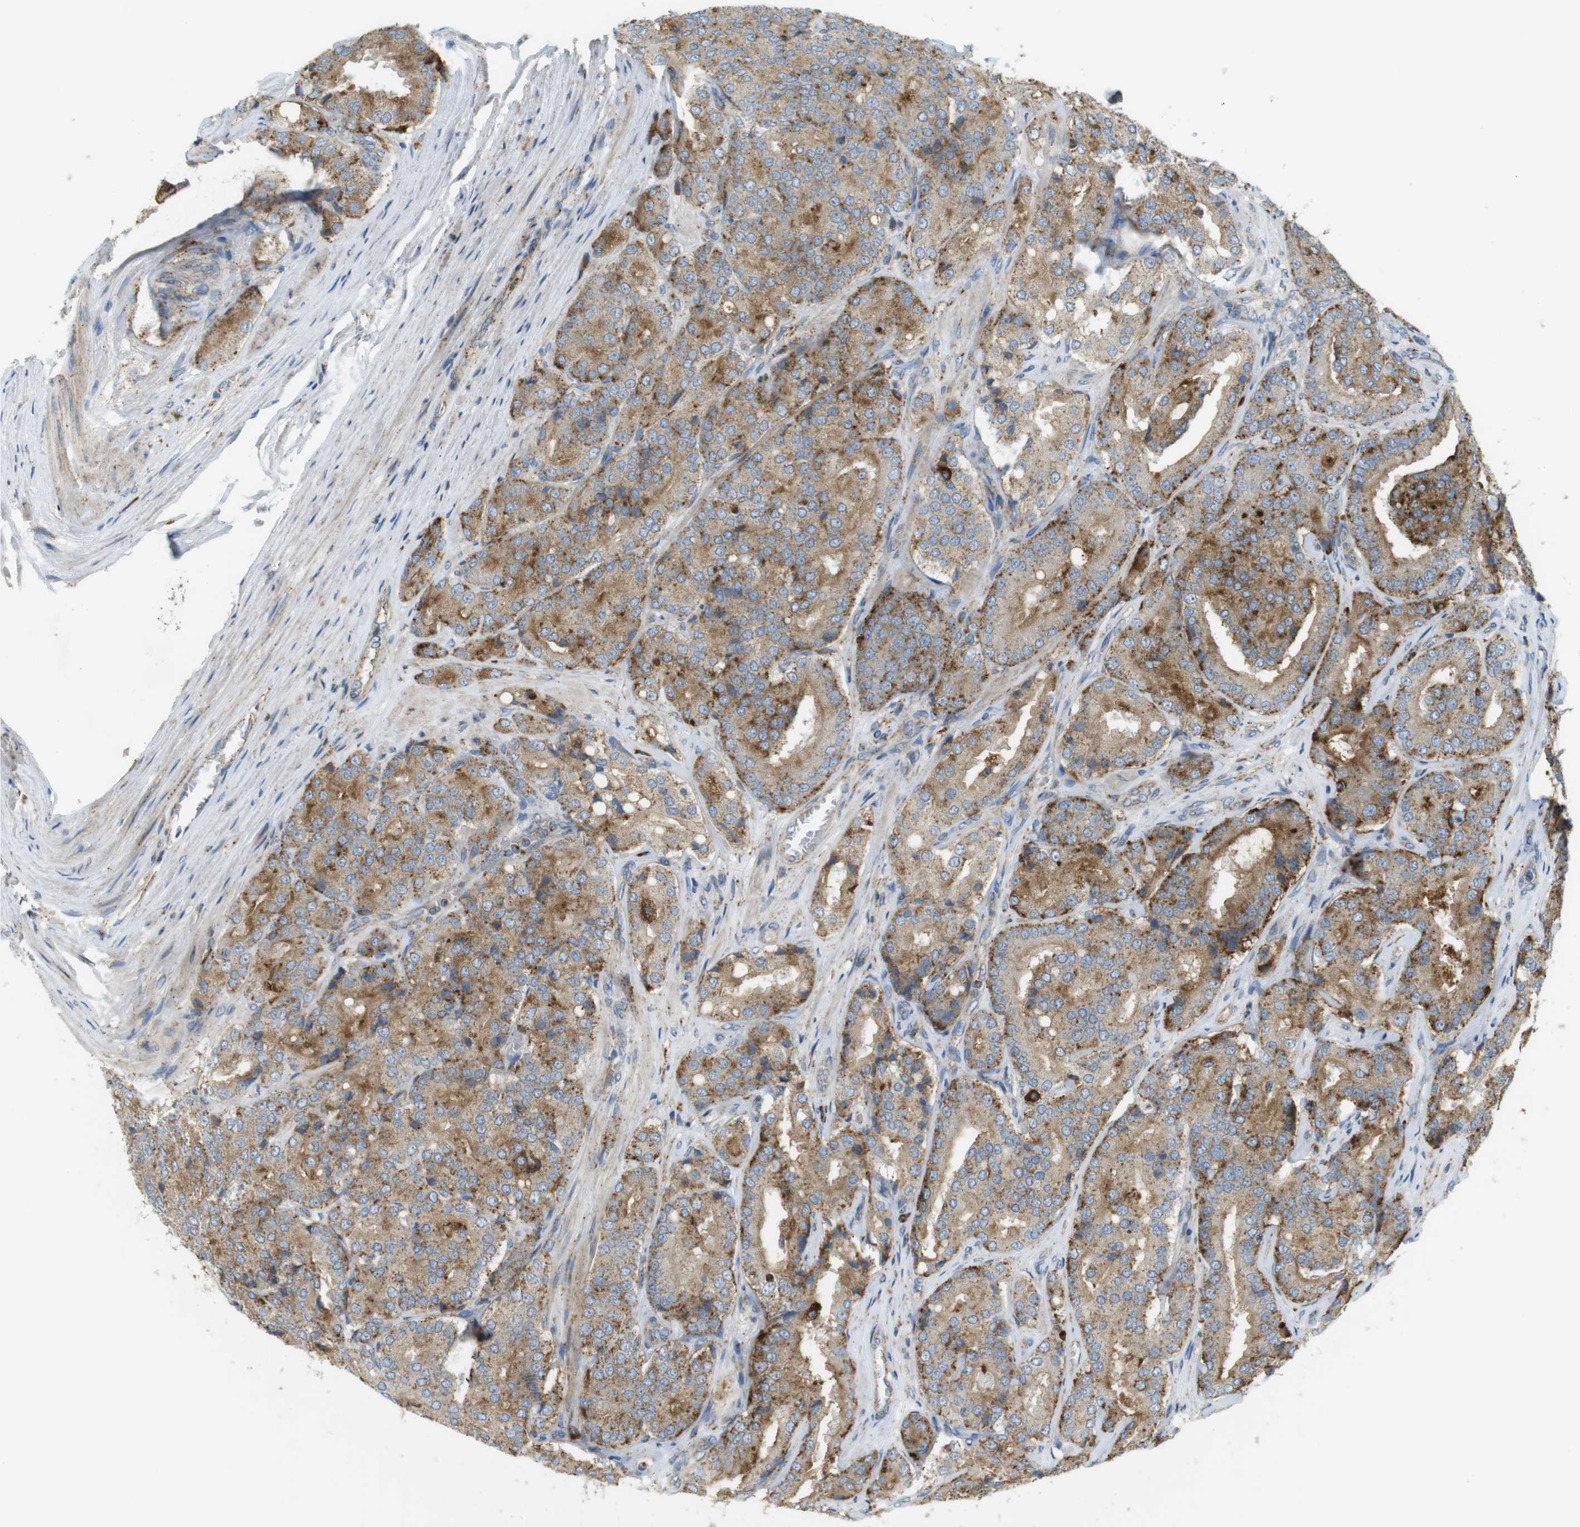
{"staining": {"intensity": "moderate", "quantity": ">75%", "location": "cytoplasmic/membranous"}, "tissue": "prostate cancer", "cell_type": "Tumor cells", "image_type": "cancer", "snomed": [{"axis": "morphology", "description": "Adenocarcinoma, High grade"}, {"axis": "topography", "description": "Prostate"}], "caption": "Immunohistochemistry (IHC) histopathology image of prostate cancer (high-grade adenocarcinoma) stained for a protein (brown), which exhibits medium levels of moderate cytoplasmic/membranous staining in approximately >75% of tumor cells.", "gene": "LAMP1", "patient": {"sex": "male", "age": 65}}